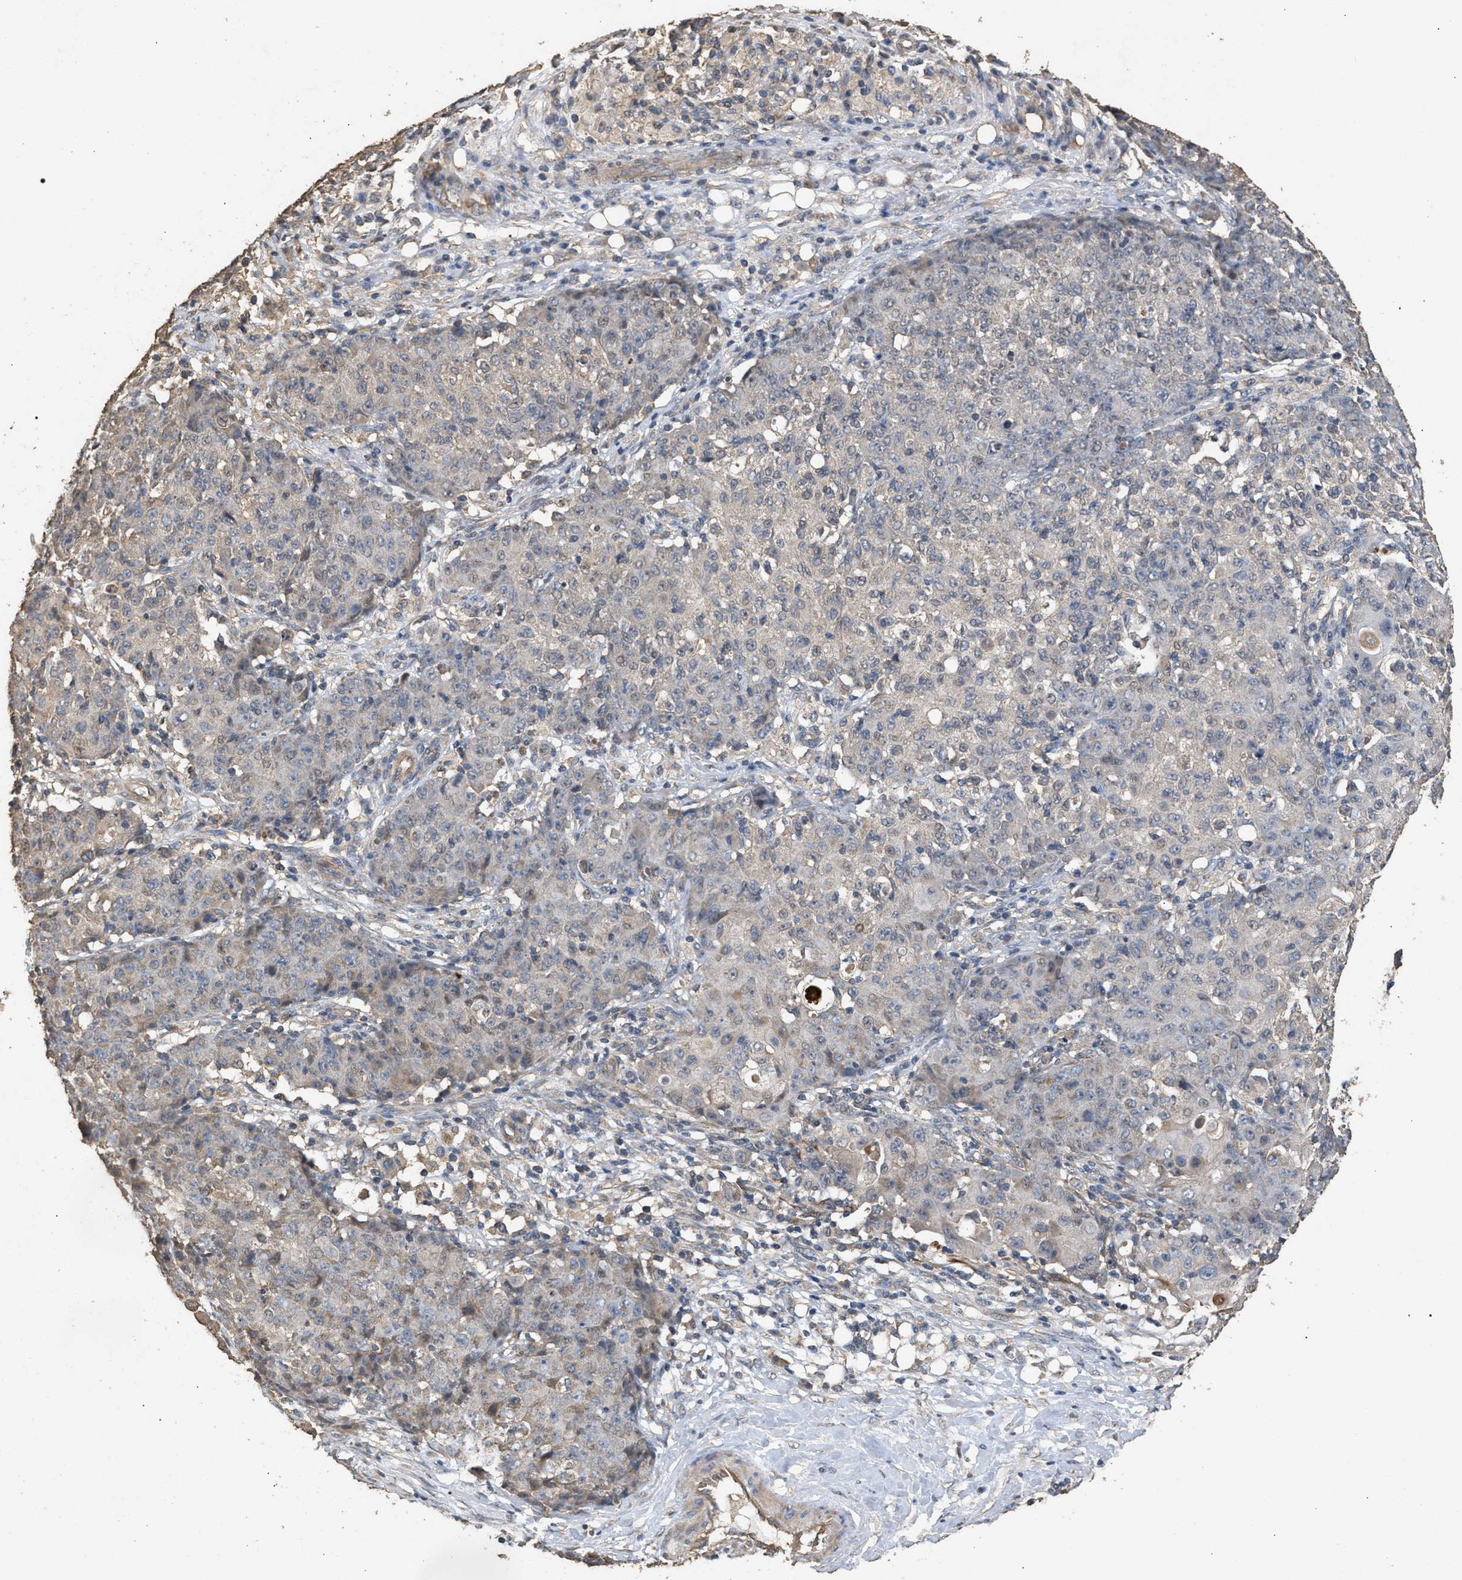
{"staining": {"intensity": "weak", "quantity": "<25%", "location": "cytoplasmic/membranous"}, "tissue": "ovarian cancer", "cell_type": "Tumor cells", "image_type": "cancer", "snomed": [{"axis": "morphology", "description": "Carcinoma, endometroid"}, {"axis": "topography", "description": "Ovary"}], "caption": "Immunohistochemistry (IHC) image of endometroid carcinoma (ovarian) stained for a protein (brown), which reveals no positivity in tumor cells.", "gene": "HTRA3", "patient": {"sex": "female", "age": 42}}